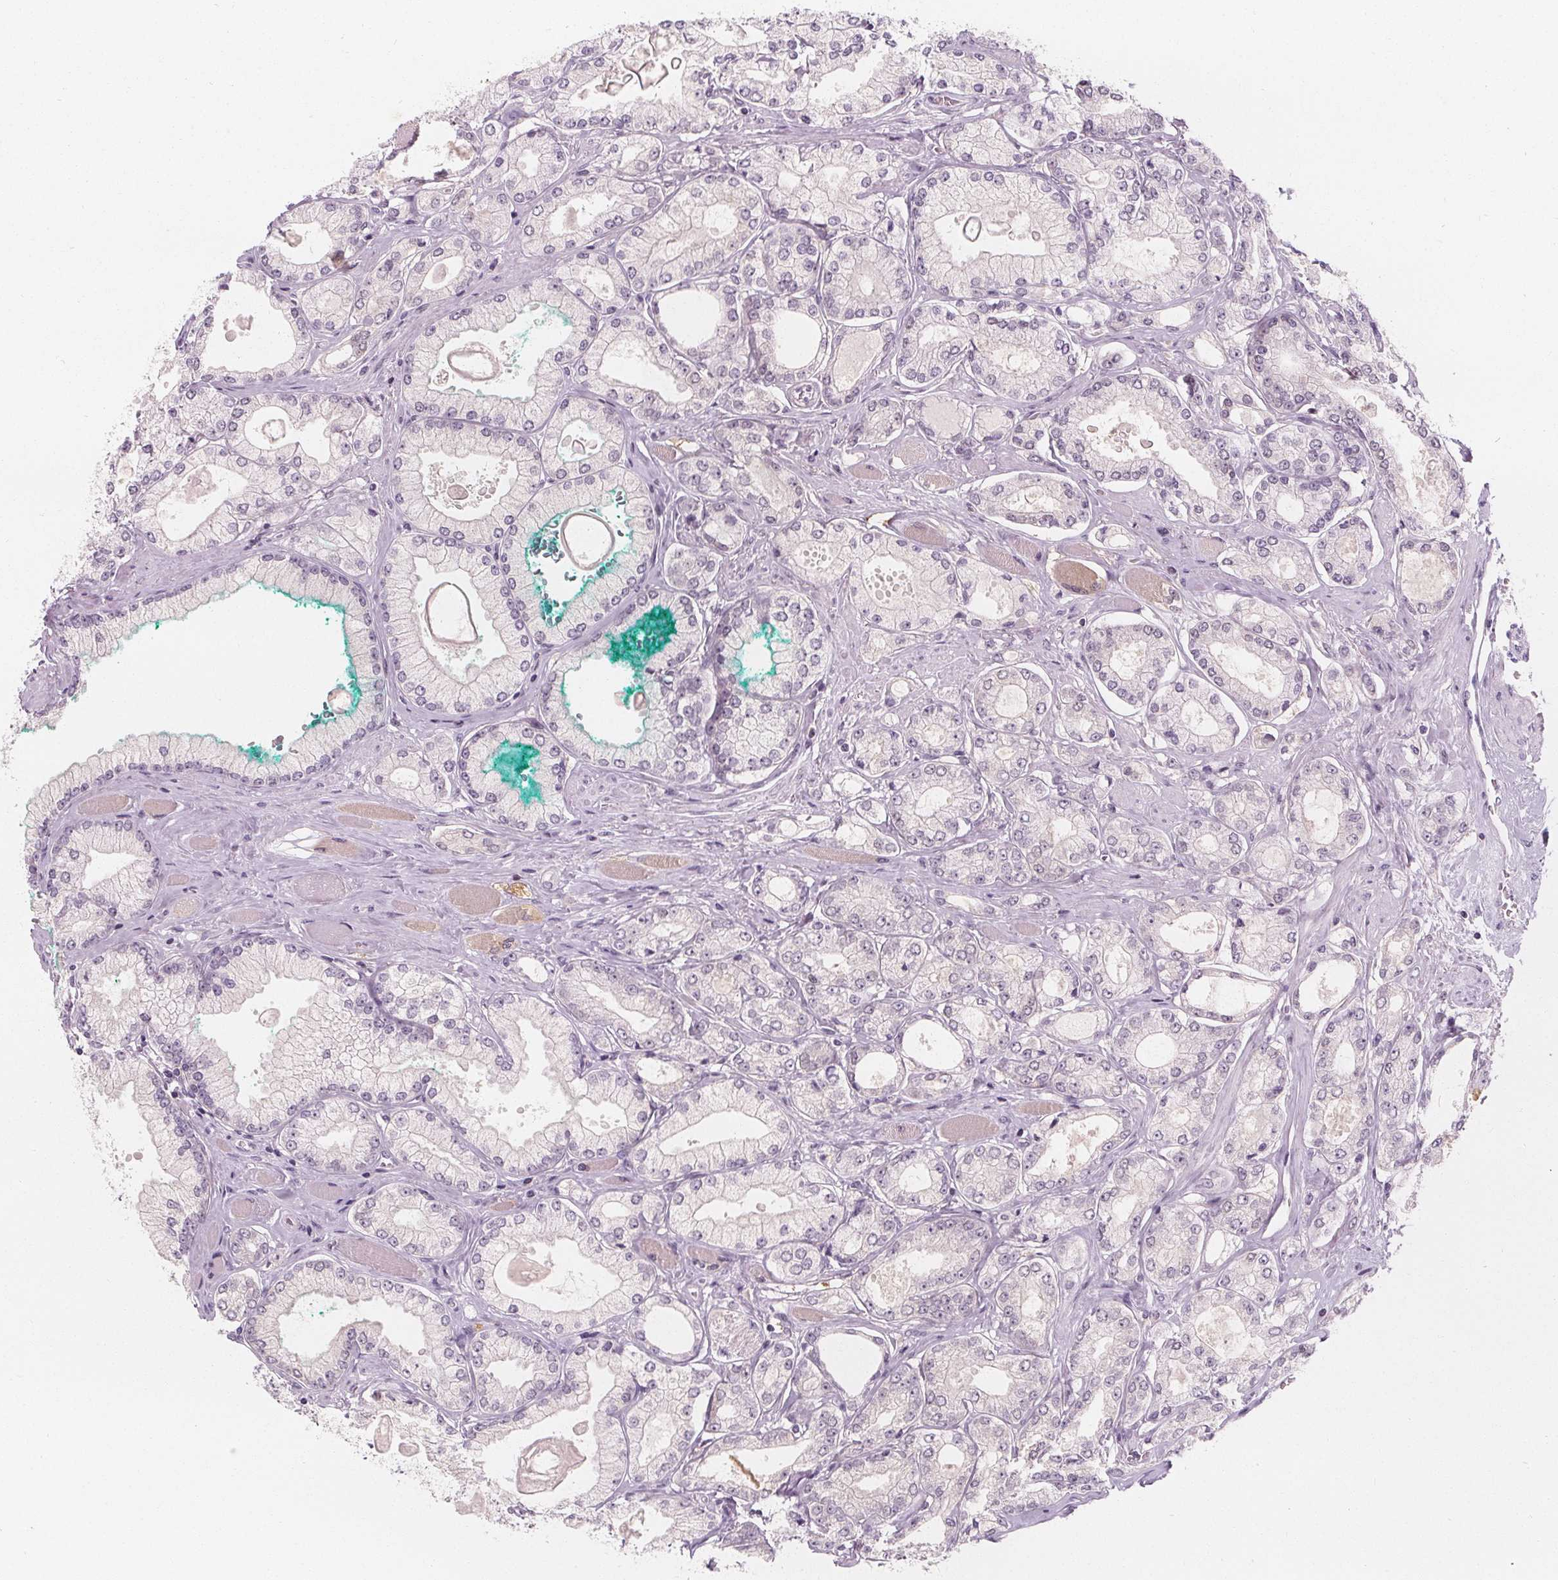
{"staining": {"intensity": "negative", "quantity": "none", "location": "none"}, "tissue": "prostate cancer", "cell_type": "Tumor cells", "image_type": "cancer", "snomed": [{"axis": "morphology", "description": "Adenocarcinoma, High grade"}, {"axis": "topography", "description": "Prostate"}], "caption": "The image shows no significant expression in tumor cells of prostate cancer. (Brightfield microscopy of DAB immunohistochemistry (IHC) at high magnification).", "gene": "UGP2", "patient": {"sex": "male", "age": 68}}